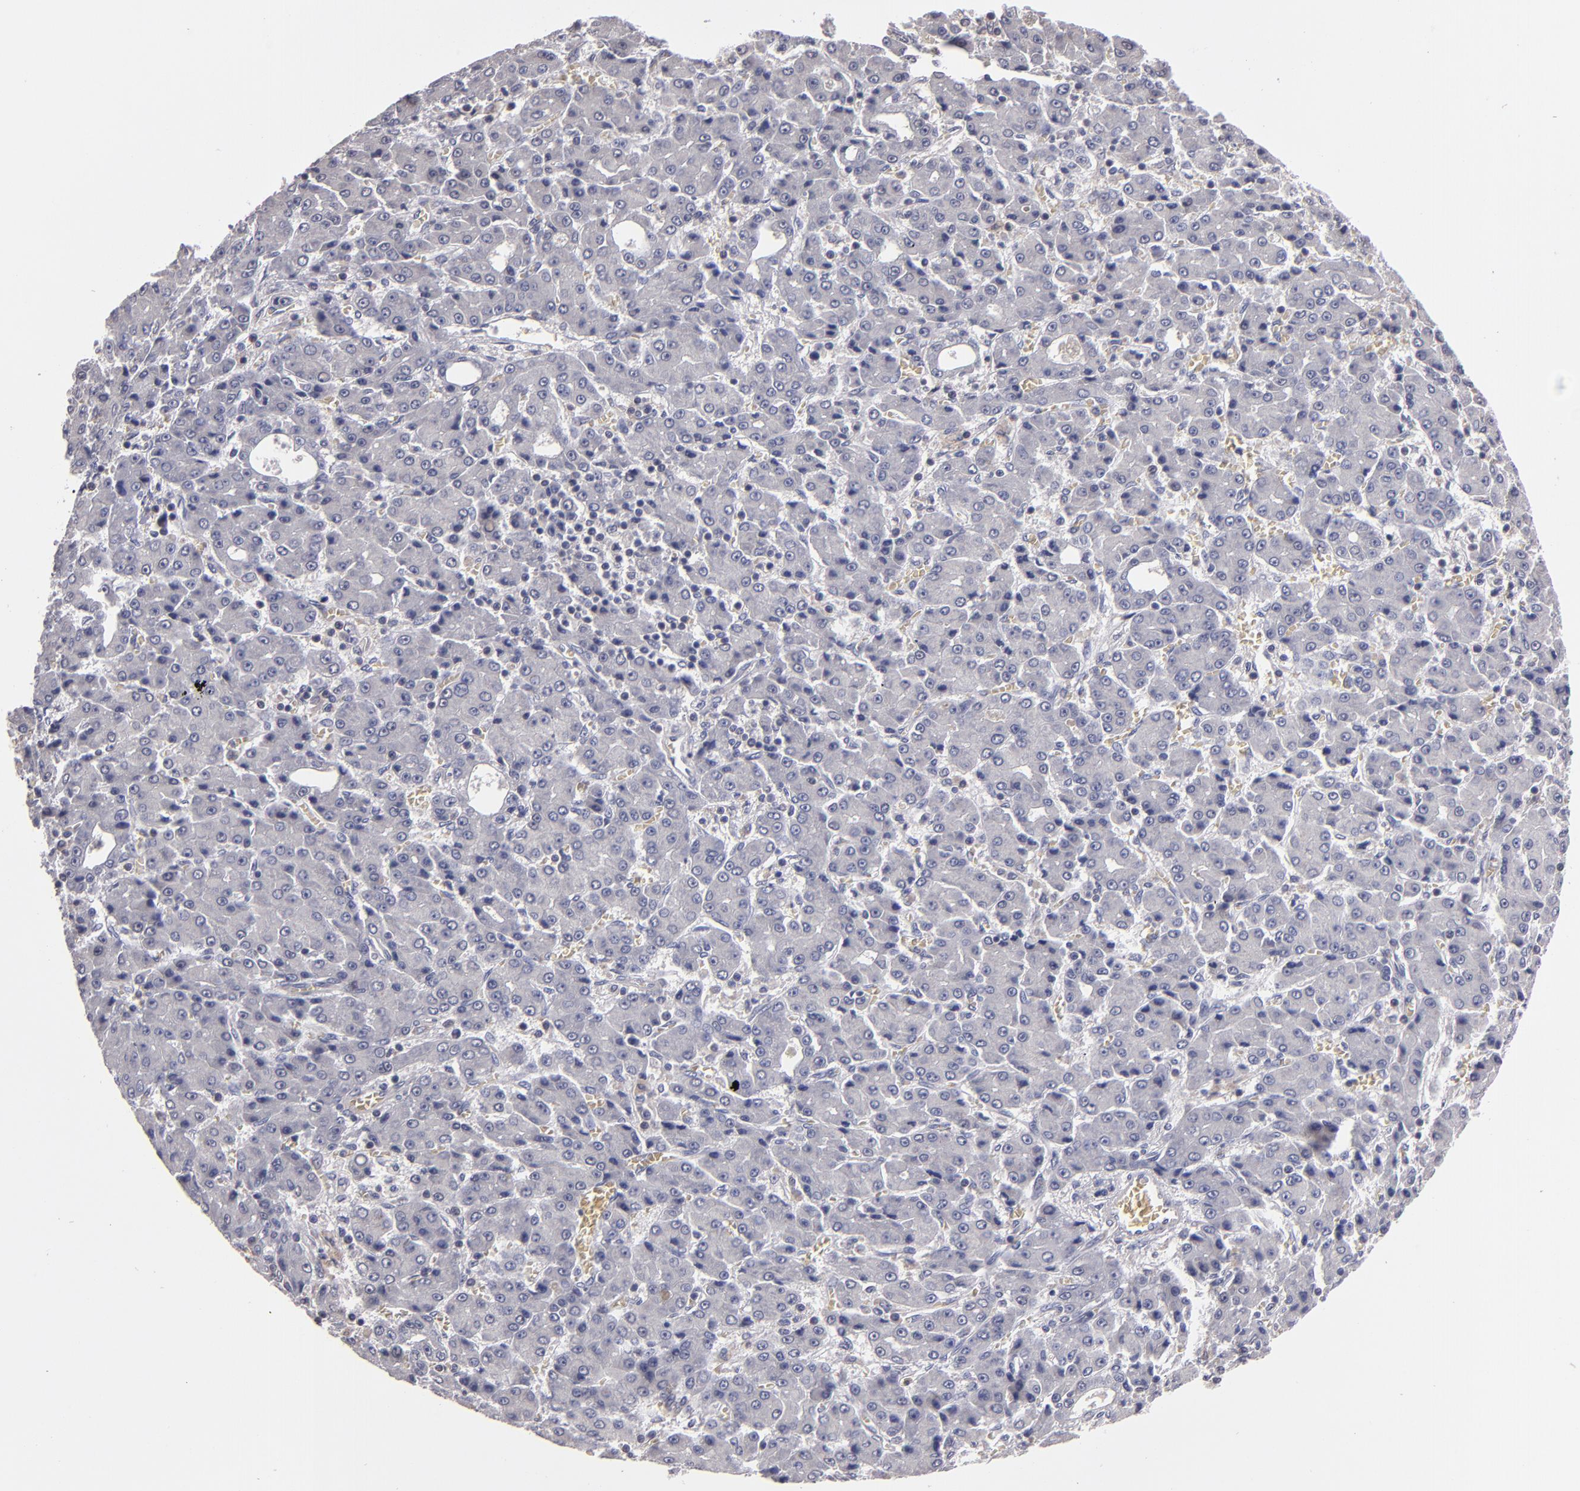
{"staining": {"intensity": "negative", "quantity": "none", "location": "none"}, "tissue": "liver cancer", "cell_type": "Tumor cells", "image_type": "cancer", "snomed": [{"axis": "morphology", "description": "Carcinoma, Hepatocellular, NOS"}, {"axis": "topography", "description": "Liver"}], "caption": "Hepatocellular carcinoma (liver) was stained to show a protein in brown. There is no significant expression in tumor cells.", "gene": "S100A1", "patient": {"sex": "male", "age": 69}}